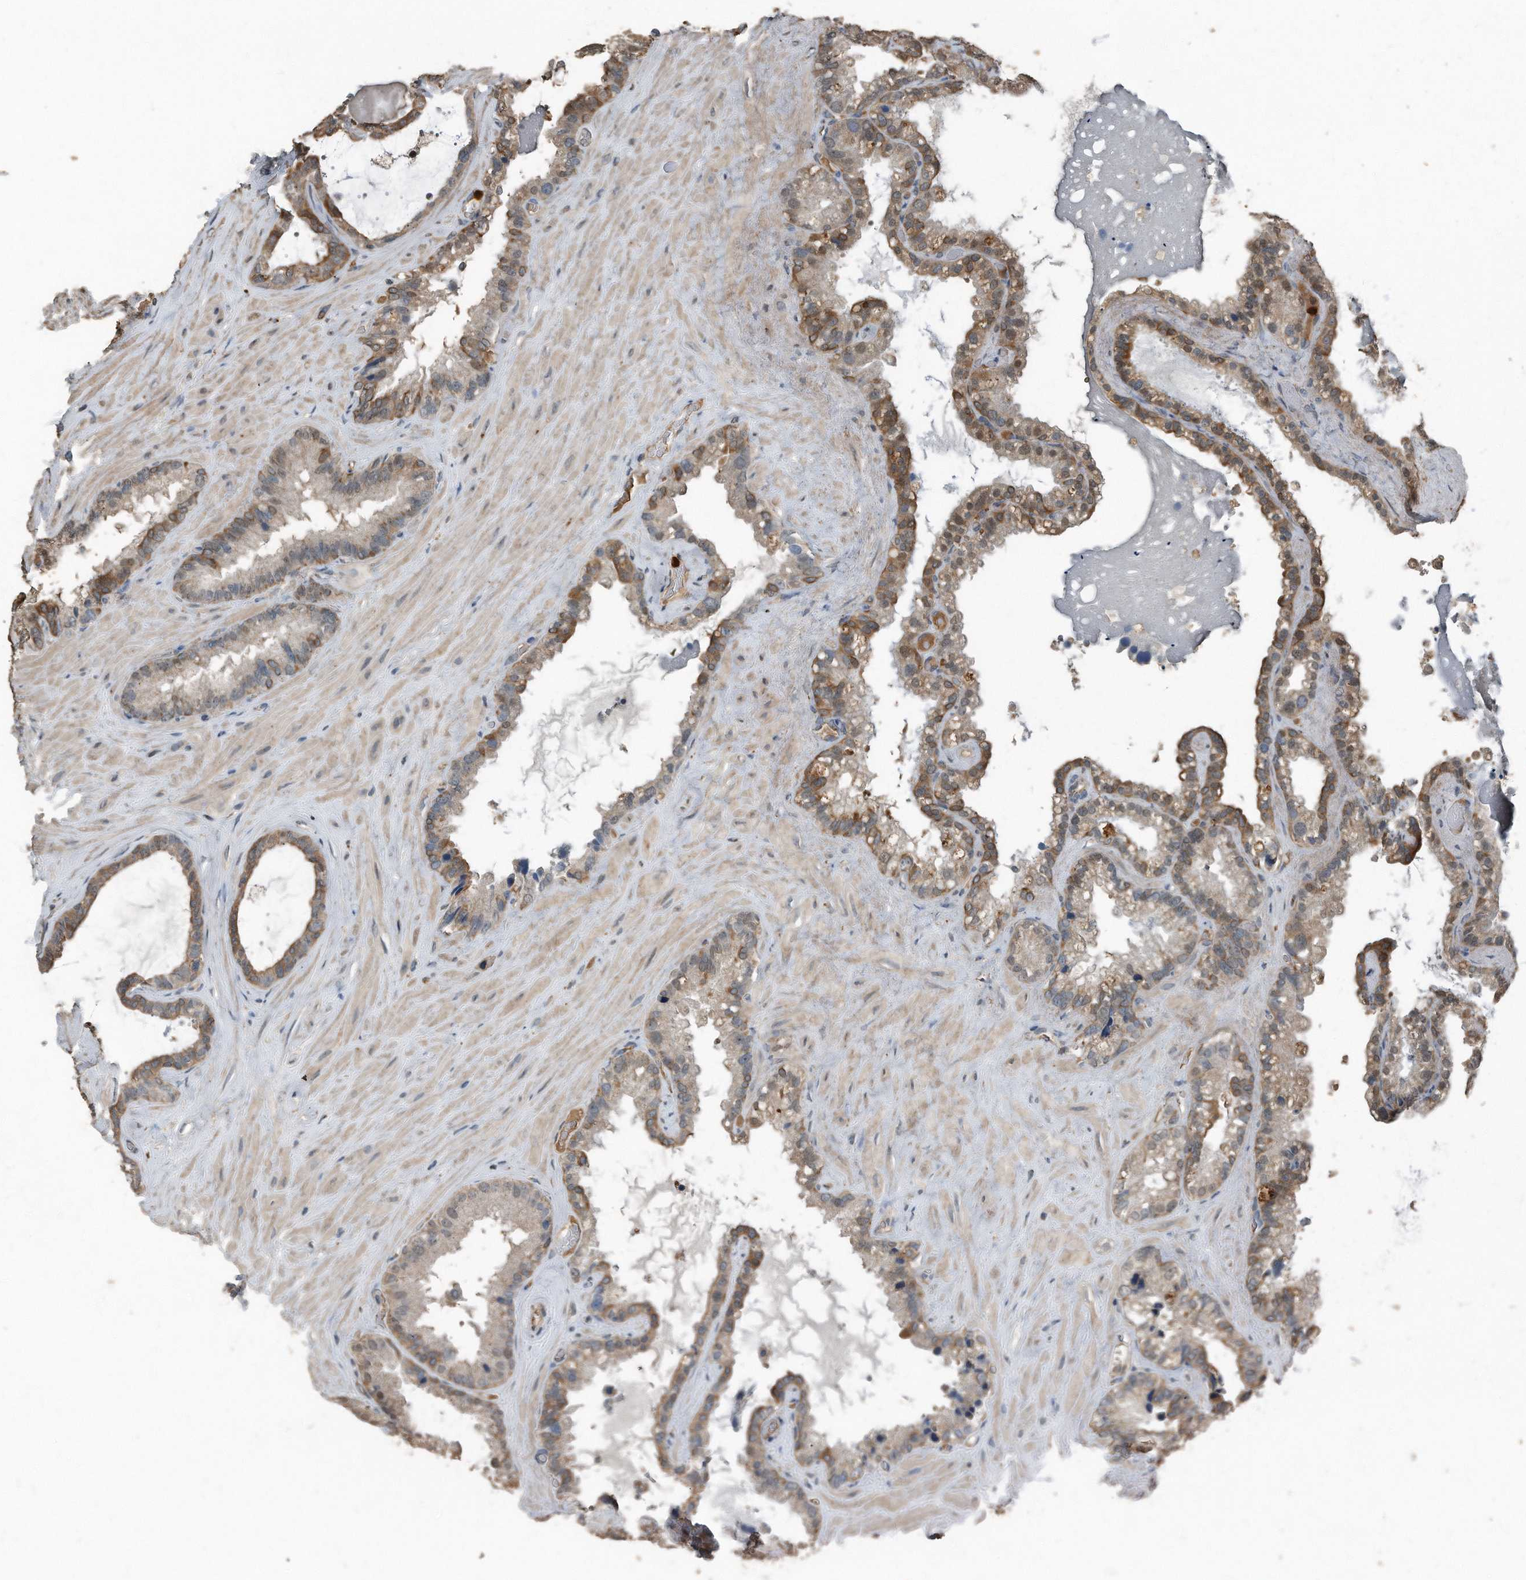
{"staining": {"intensity": "moderate", "quantity": "25%-75%", "location": "cytoplasmic/membranous,nuclear"}, "tissue": "seminal vesicle", "cell_type": "Glandular cells", "image_type": "normal", "snomed": [{"axis": "morphology", "description": "Normal tissue, NOS"}, {"axis": "topography", "description": "Prostate"}, {"axis": "topography", "description": "Seminal veicle"}], "caption": "Seminal vesicle stained with DAB (3,3'-diaminobenzidine) immunohistochemistry (IHC) reveals medium levels of moderate cytoplasmic/membranous,nuclear positivity in approximately 25%-75% of glandular cells. (brown staining indicates protein expression, while blue staining denotes nuclei).", "gene": "C9", "patient": {"sex": "male", "age": 68}}